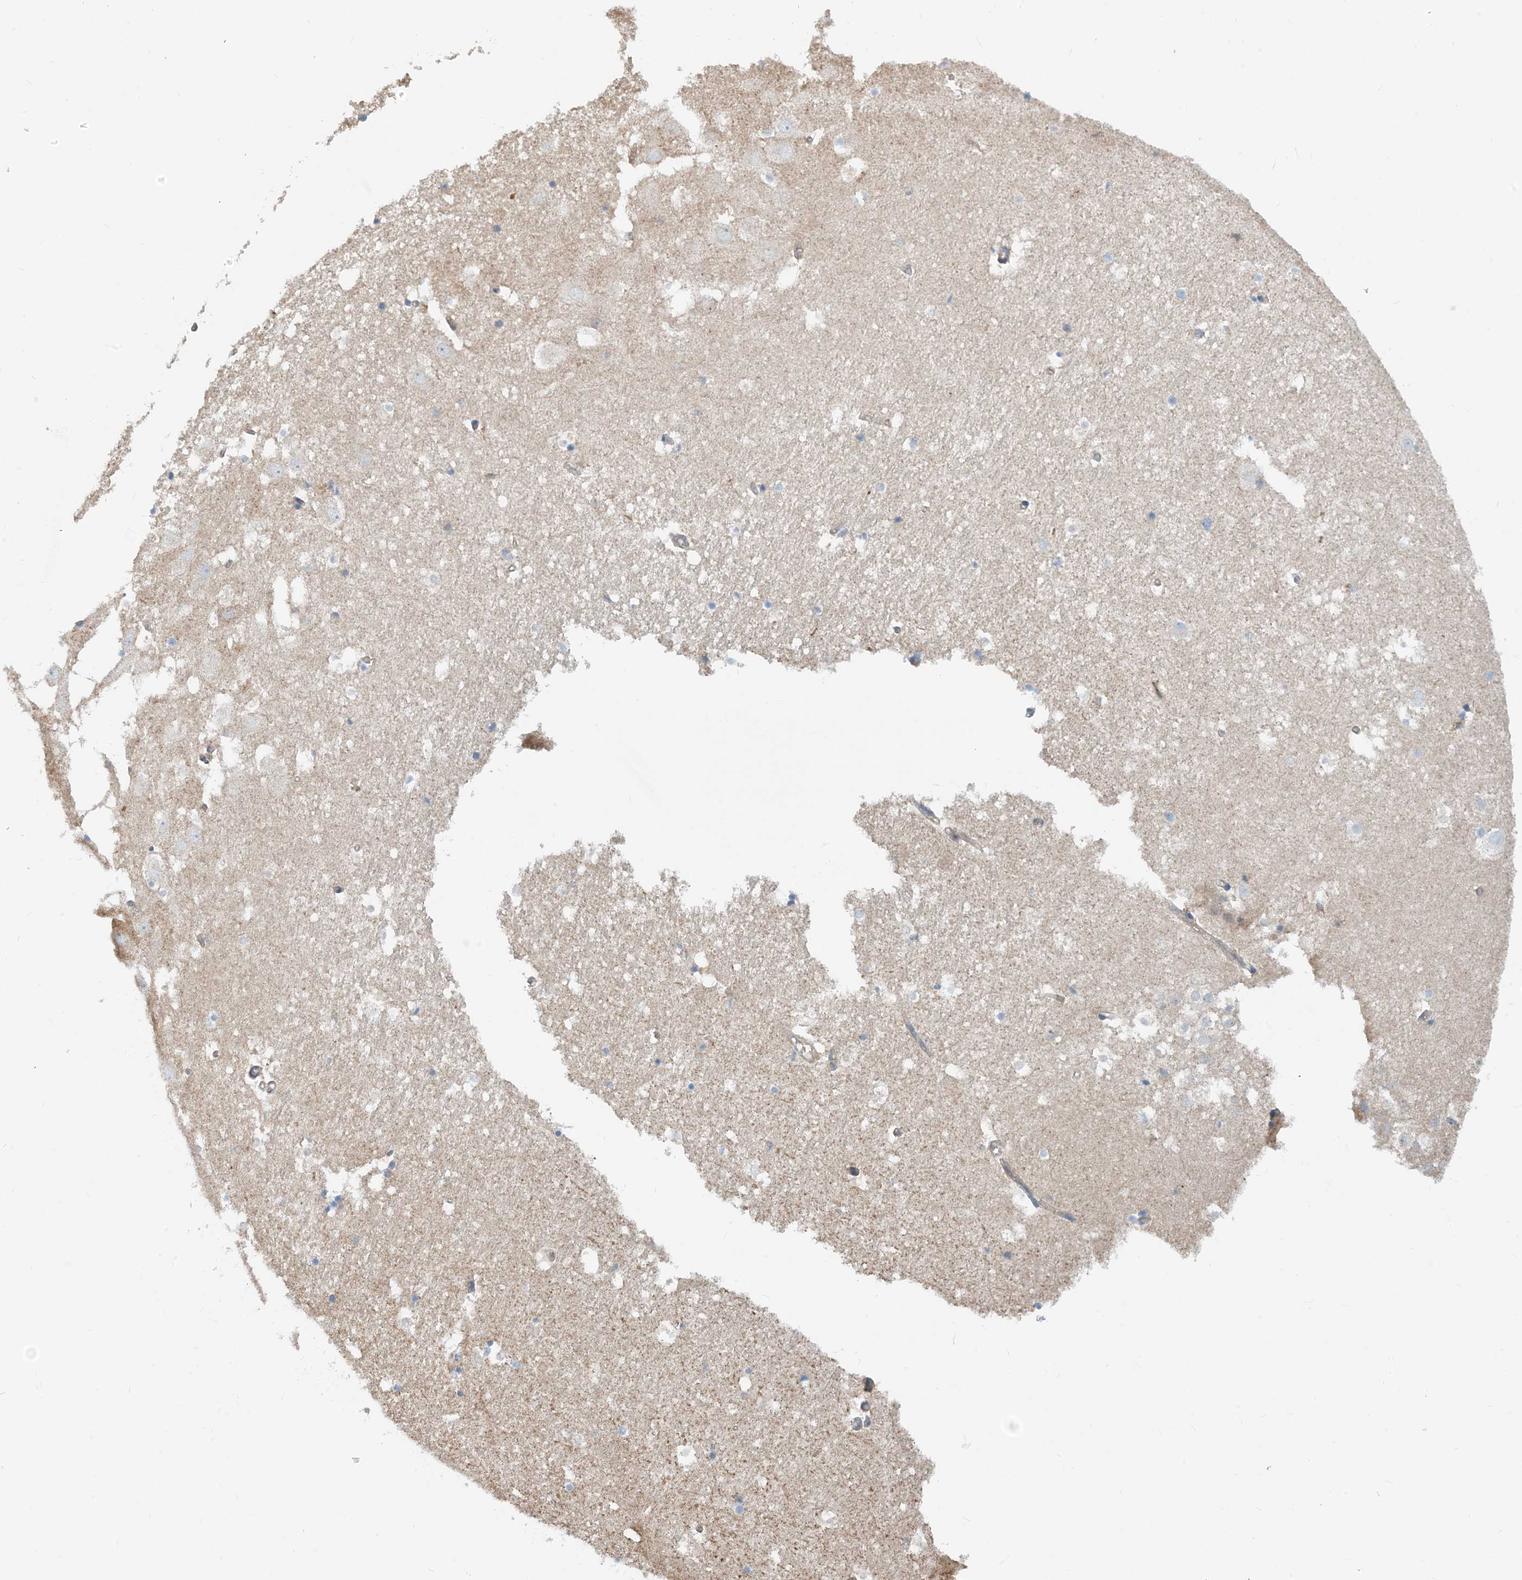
{"staining": {"intensity": "weak", "quantity": "<25%", "location": "cytoplasmic/membranous"}, "tissue": "hippocampus", "cell_type": "Glial cells", "image_type": "normal", "snomed": [{"axis": "morphology", "description": "Normal tissue, NOS"}, {"axis": "topography", "description": "Hippocampus"}], "caption": "Photomicrograph shows no protein staining in glial cells of benign hippocampus. (DAB immunohistochemistry with hematoxylin counter stain).", "gene": "PHOSPHO2", "patient": {"sex": "female", "age": 52}}